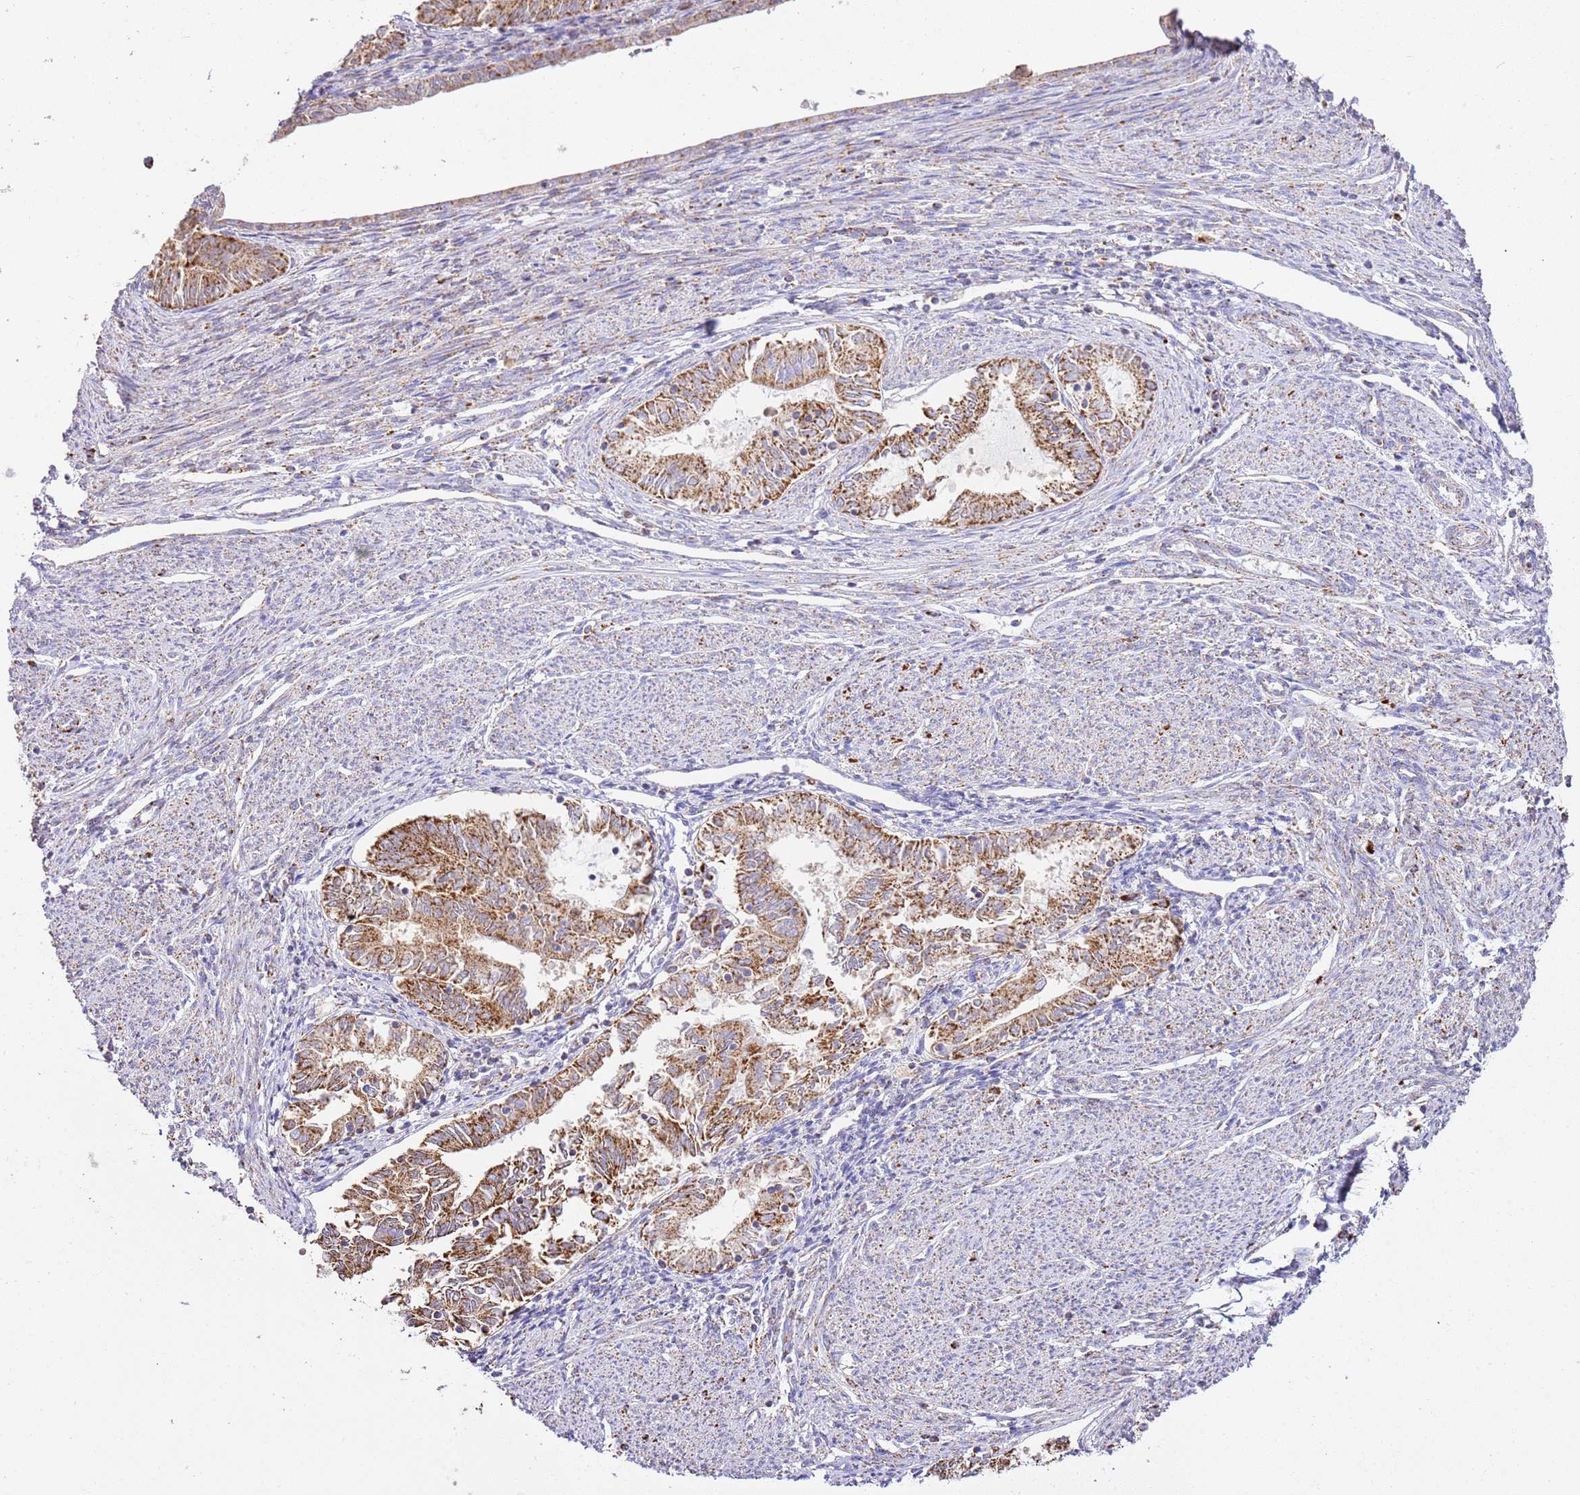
{"staining": {"intensity": "strong", "quantity": ">75%", "location": "cytoplasmic/membranous"}, "tissue": "endometrial cancer", "cell_type": "Tumor cells", "image_type": "cancer", "snomed": [{"axis": "morphology", "description": "Adenocarcinoma, NOS"}, {"axis": "topography", "description": "Endometrium"}], "caption": "This micrograph demonstrates IHC staining of endometrial cancer (adenocarcinoma), with high strong cytoplasmic/membranous staining in about >75% of tumor cells.", "gene": "ZBTB39", "patient": {"sex": "female", "age": 79}}